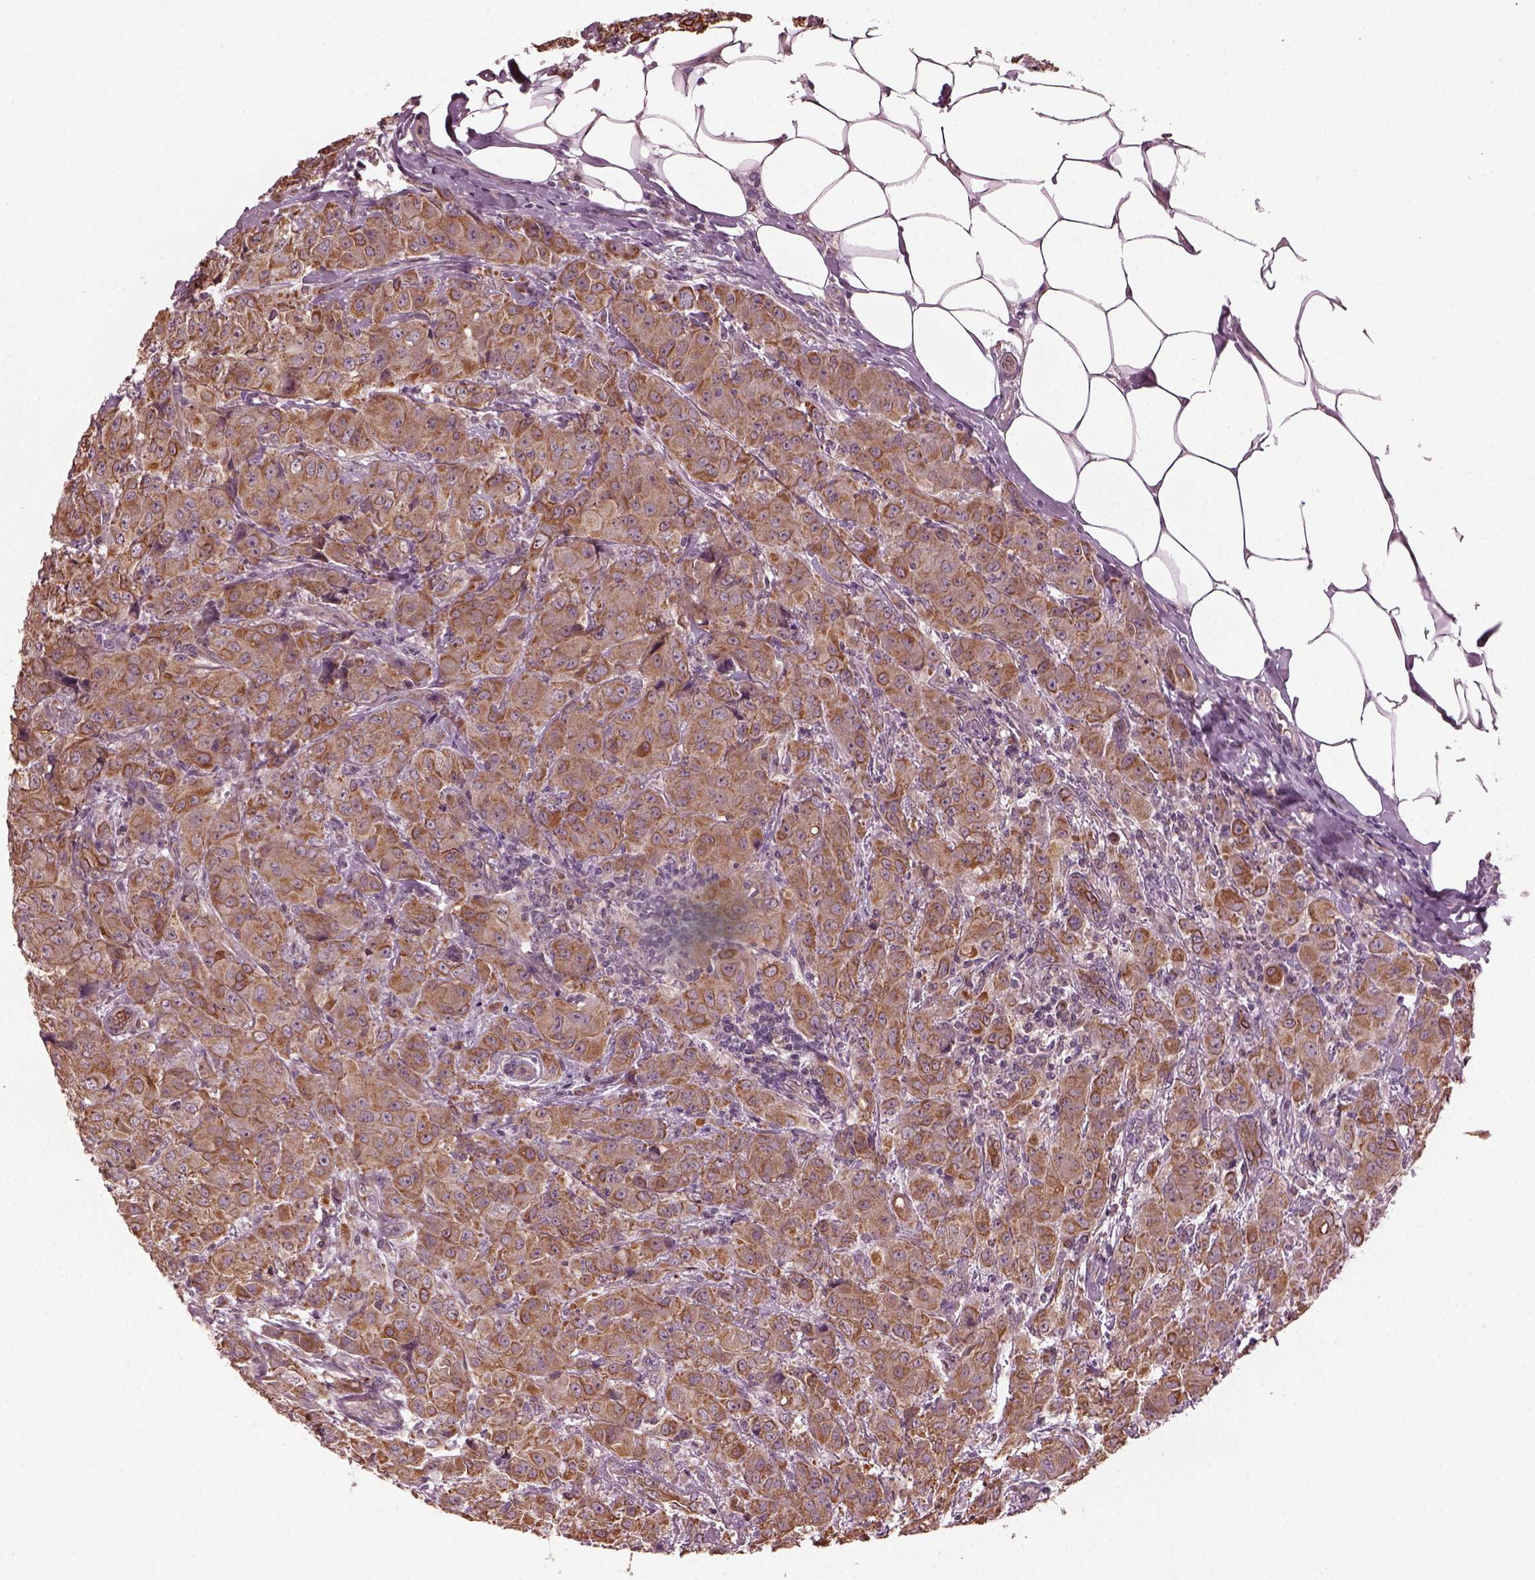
{"staining": {"intensity": "moderate", "quantity": "25%-75%", "location": "cytoplasmic/membranous,nuclear"}, "tissue": "breast cancer", "cell_type": "Tumor cells", "image_type": "cancer", "snomed": [{"axis": "morphology", "description": "Normal tissue, NOS"}, {"axis": "morphology", "description": "Duct carcinoma"}, {"axis": "topography", "description": "Breast"}], "caption": "Immunohistochemistry histopathology image of human breast intraductal carcinoma stained for a protein (brown), which exhibits medium levels of moderate cytoplasmic/membranous and nuclear staining in about 25%-75% of tumor cells.", "gene": "RUFY3", "patient": {"sex": "female", "age": 43}}